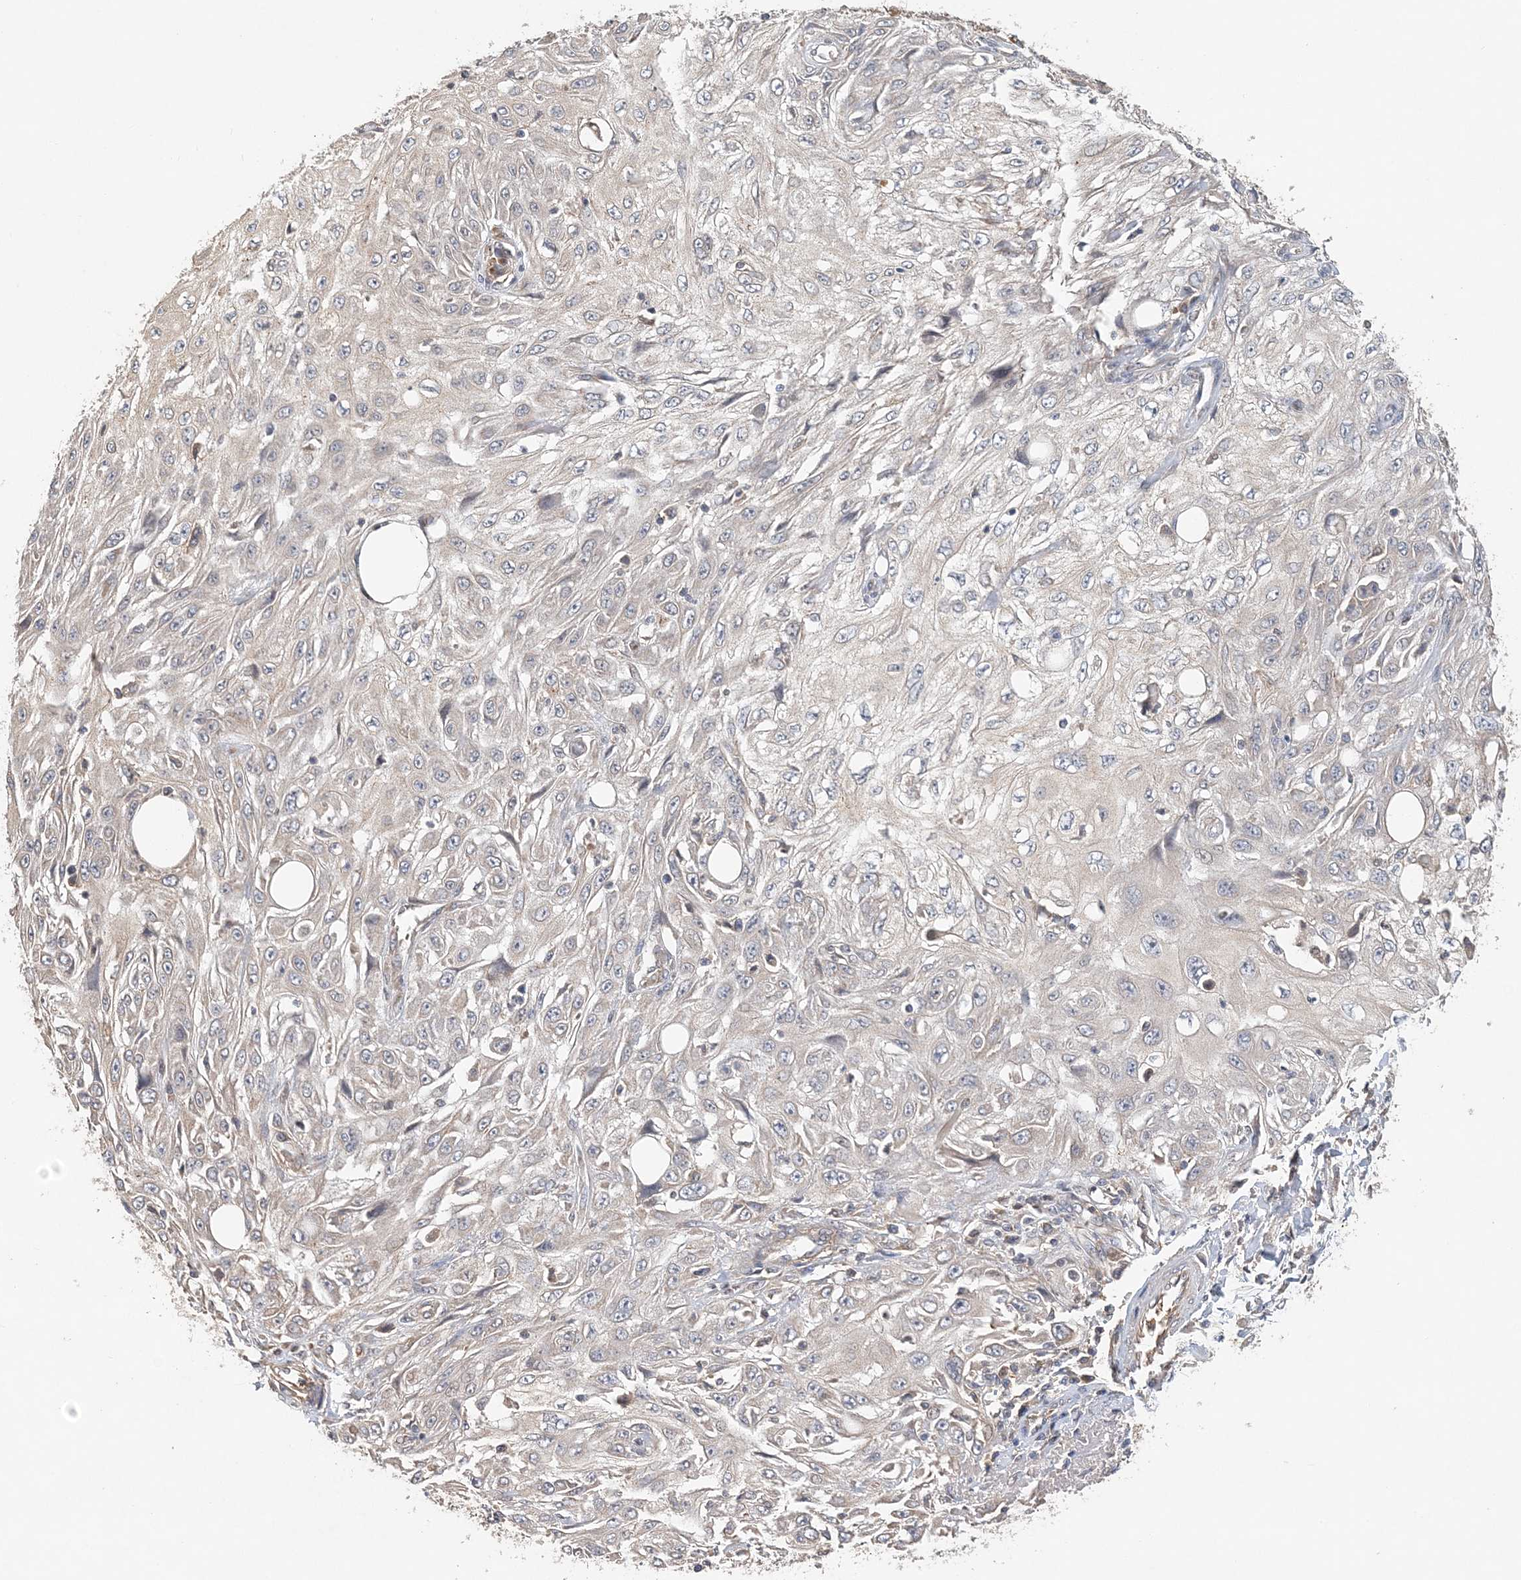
{"staining": {"intensity": "weak", "quantity": "<25%", "location": "cytoplasmic/membranous"}, "tissue": "skin cancer", "cell_type": "Tumor cells", "image_type": "cancer", "snomed": [{"axis": "morphology", "description": "Squamous cell carcinoma, NOS"}, {"axis": "topography", "description": "Skin"}], "caption": "This is an immunohistochemistry histopathology image of skin cancer. There is no positivity in tumor cells.", "gene": "SYCP3", "patient": {"sex": "male", "age": 75}}